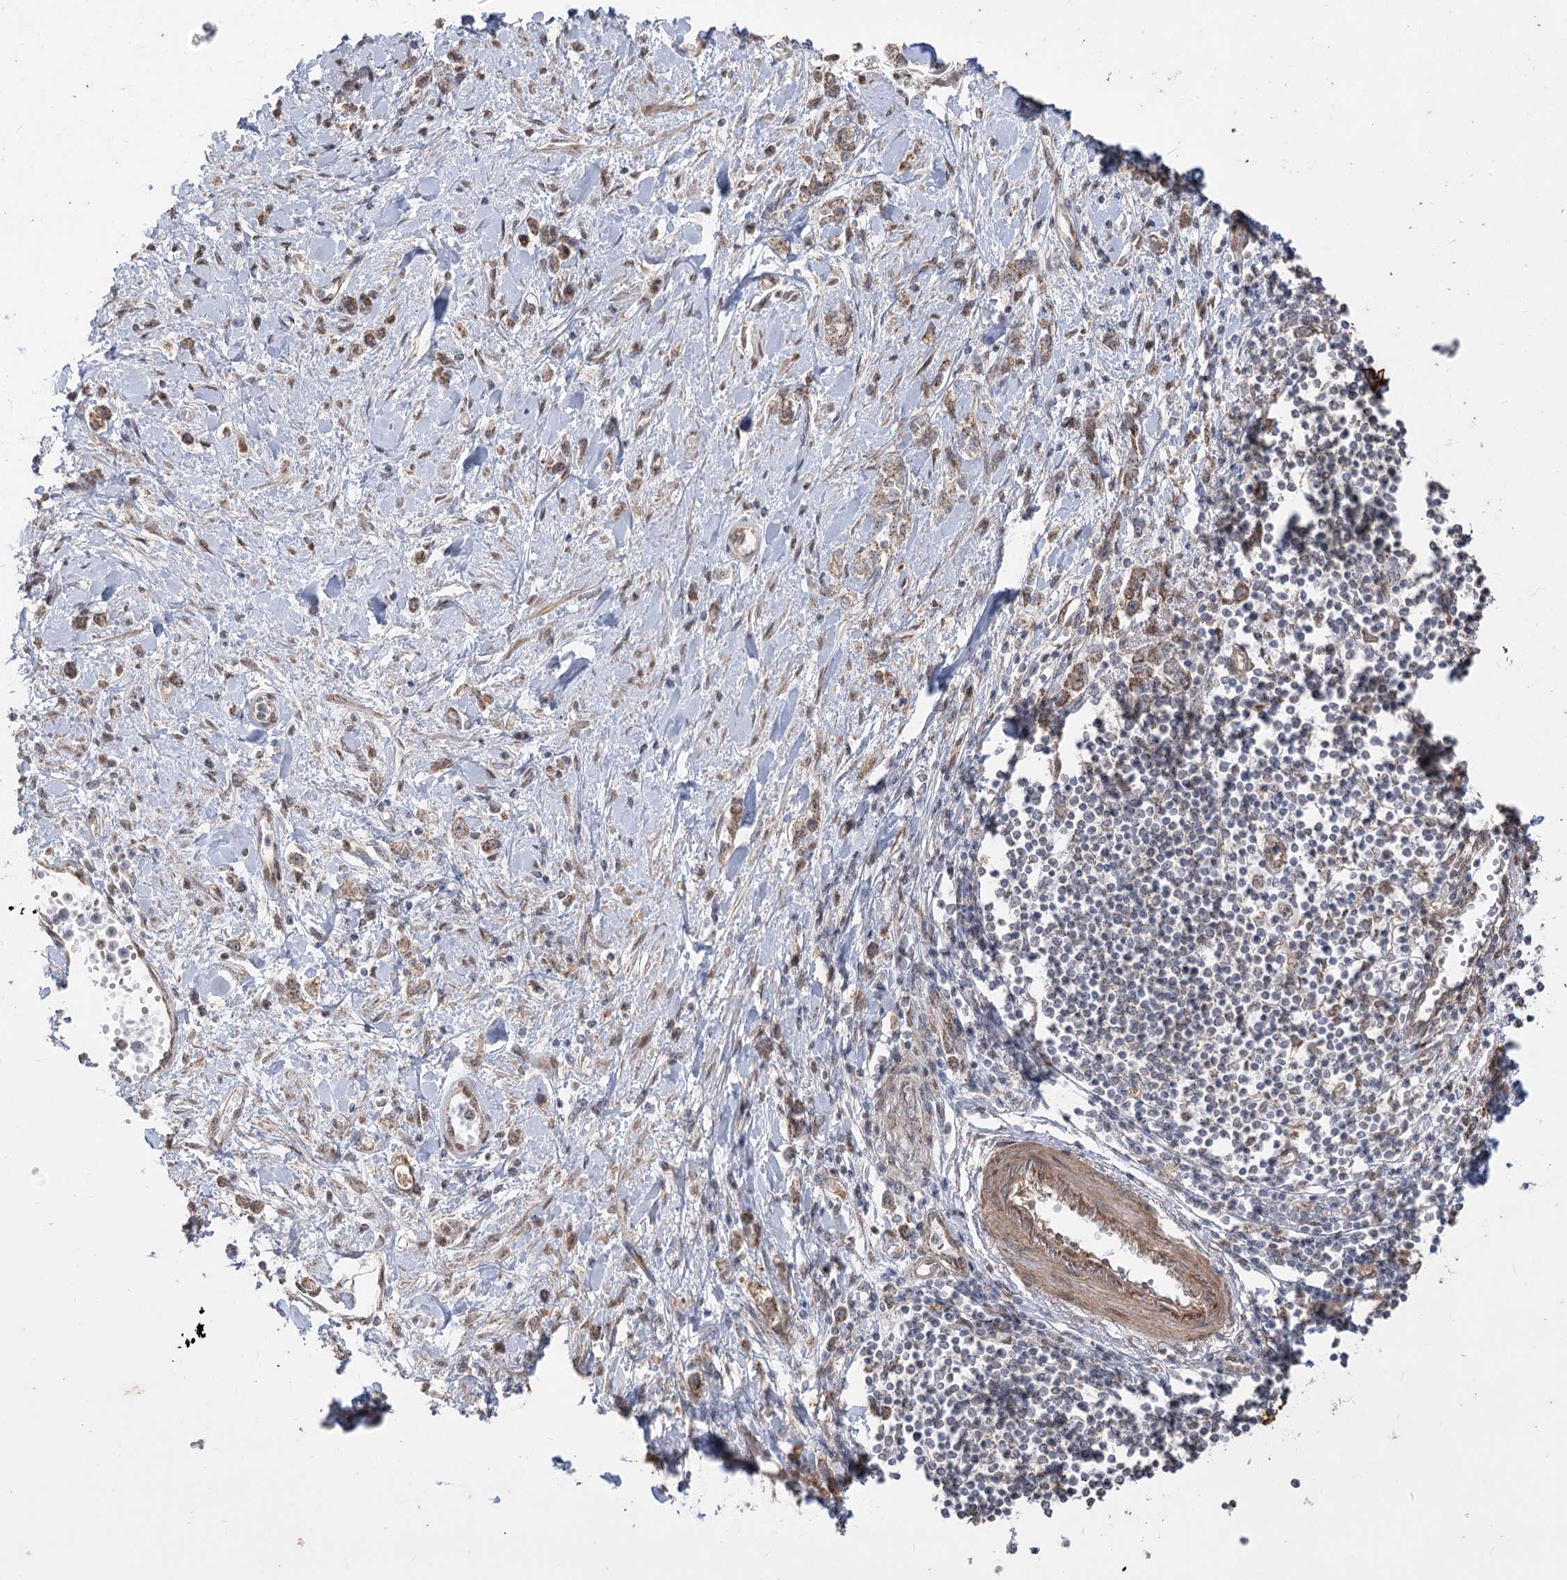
{"staining": {"intensity": "moderate", "quantity": ">75%", "location": "cytoplasmic/membranous"}, "tissue": "stomach cancer", "cell_type": "Tumor cells", "image_type": "cancer", "snomed": [{"axis": "morphology", "description": "Adenocarcinoma, NOS"}, {"axis": "topography", "description": "Stomach"}], "caption": "IHC photomicrograph of stomach cancer (adenocarcinoma) stained for a protein (brown), which exhibits medium levels of moderate cytoplasmic/membranous expression in approximately >75% of tumor cells.", "gene": "ZSCAN23", "patient": {"sex": "female", "age": 76}}